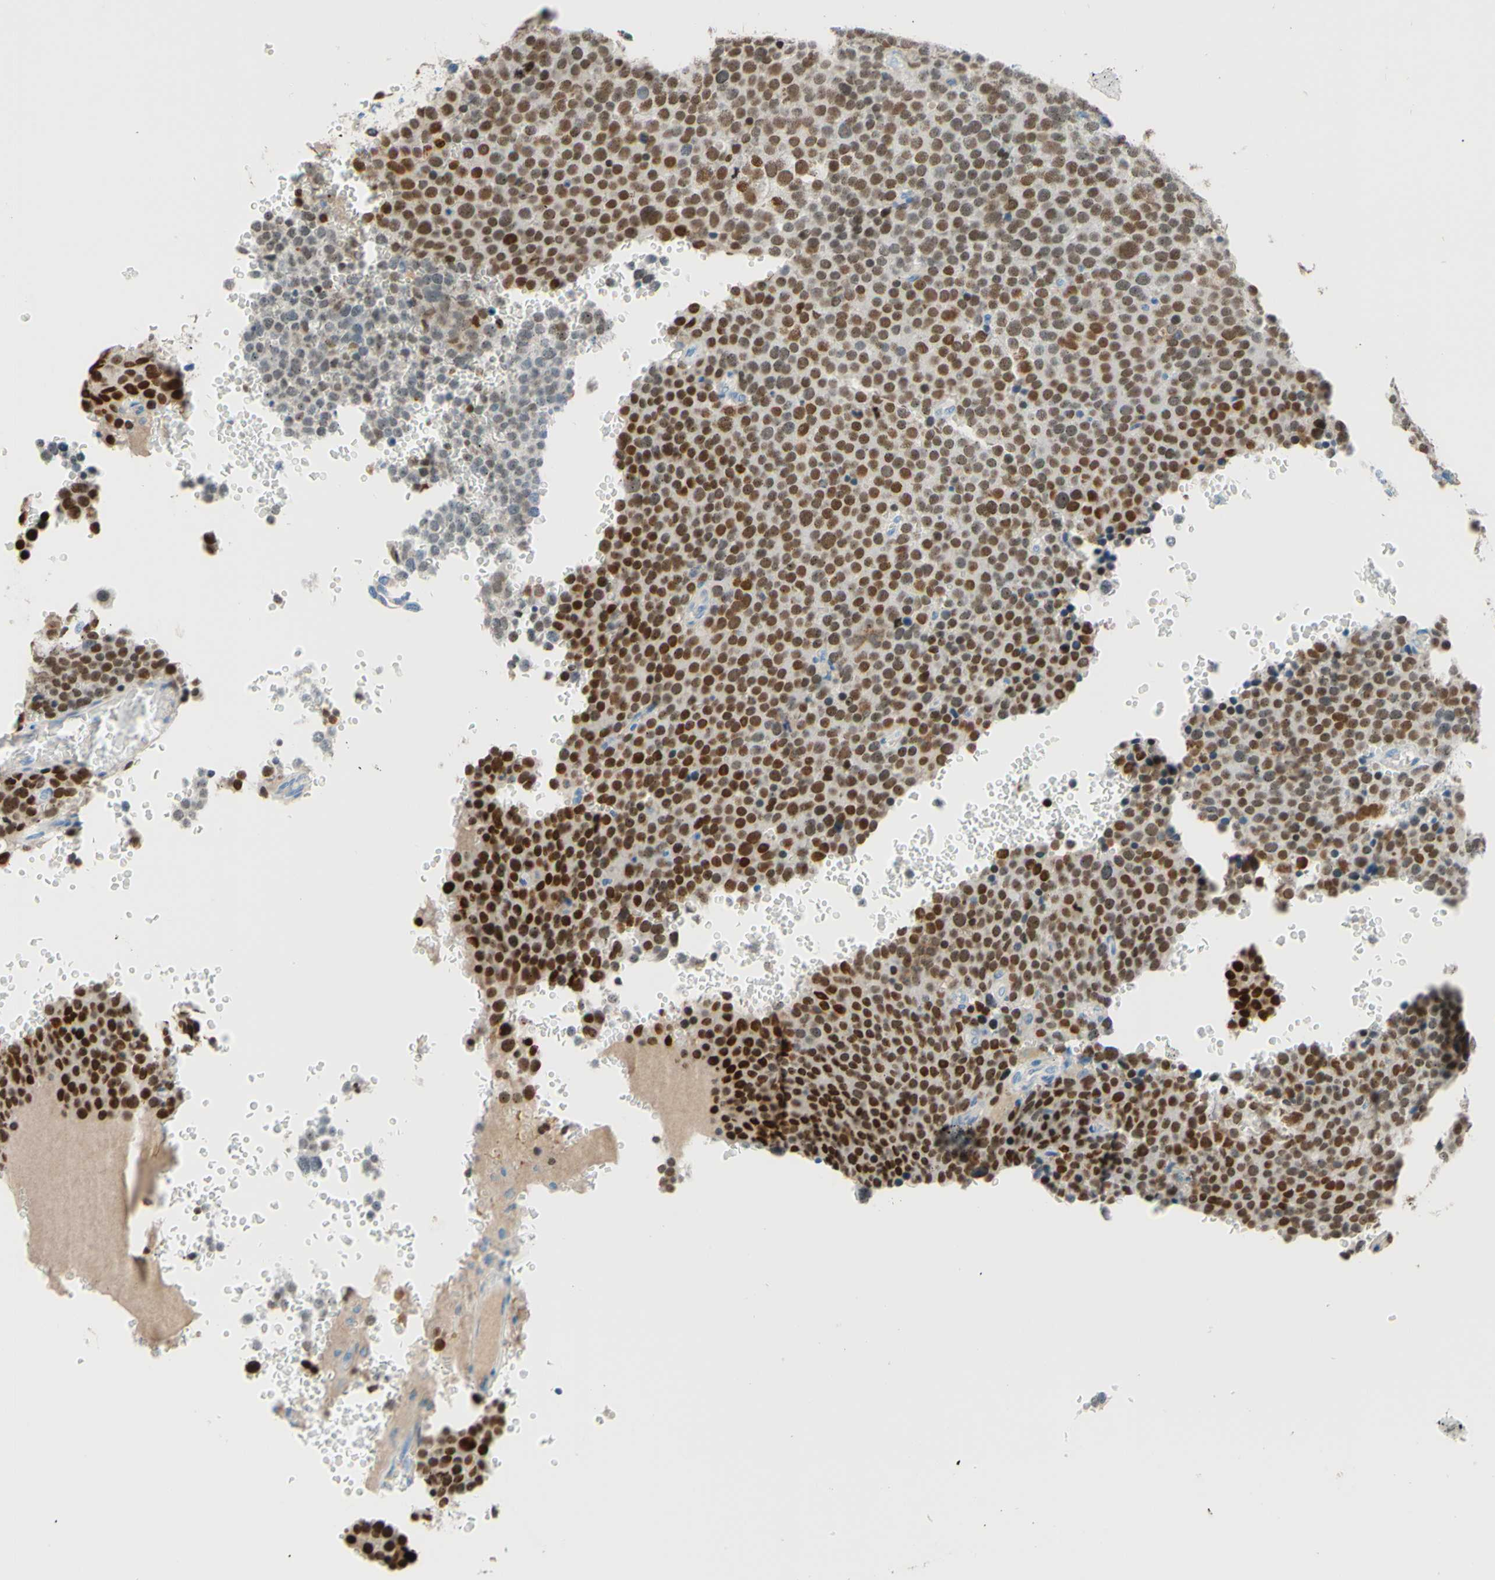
{"staining": {"intensity": "strong", "quantity": ">75%", "location": "nuclear"}, "tissue": "testis cancer", "cell_type": "Tumor cells", "image_type": "cancer", "snomed": [{"axis": "morphology", "description": "Seminoma, NOS"}, {"axis": "topography", "description": "Testis"}], "caption": "High-magnification brightfield microscopy of seminoma (testis) stained with DAB (brown) and counterstained with hematoxylin (blue). tumor cells exhibit strong nuclear positivity is appreciated in about>75% of cells.", "gene": "PASD1", "patient": {"sex": "male", "age": 71}}